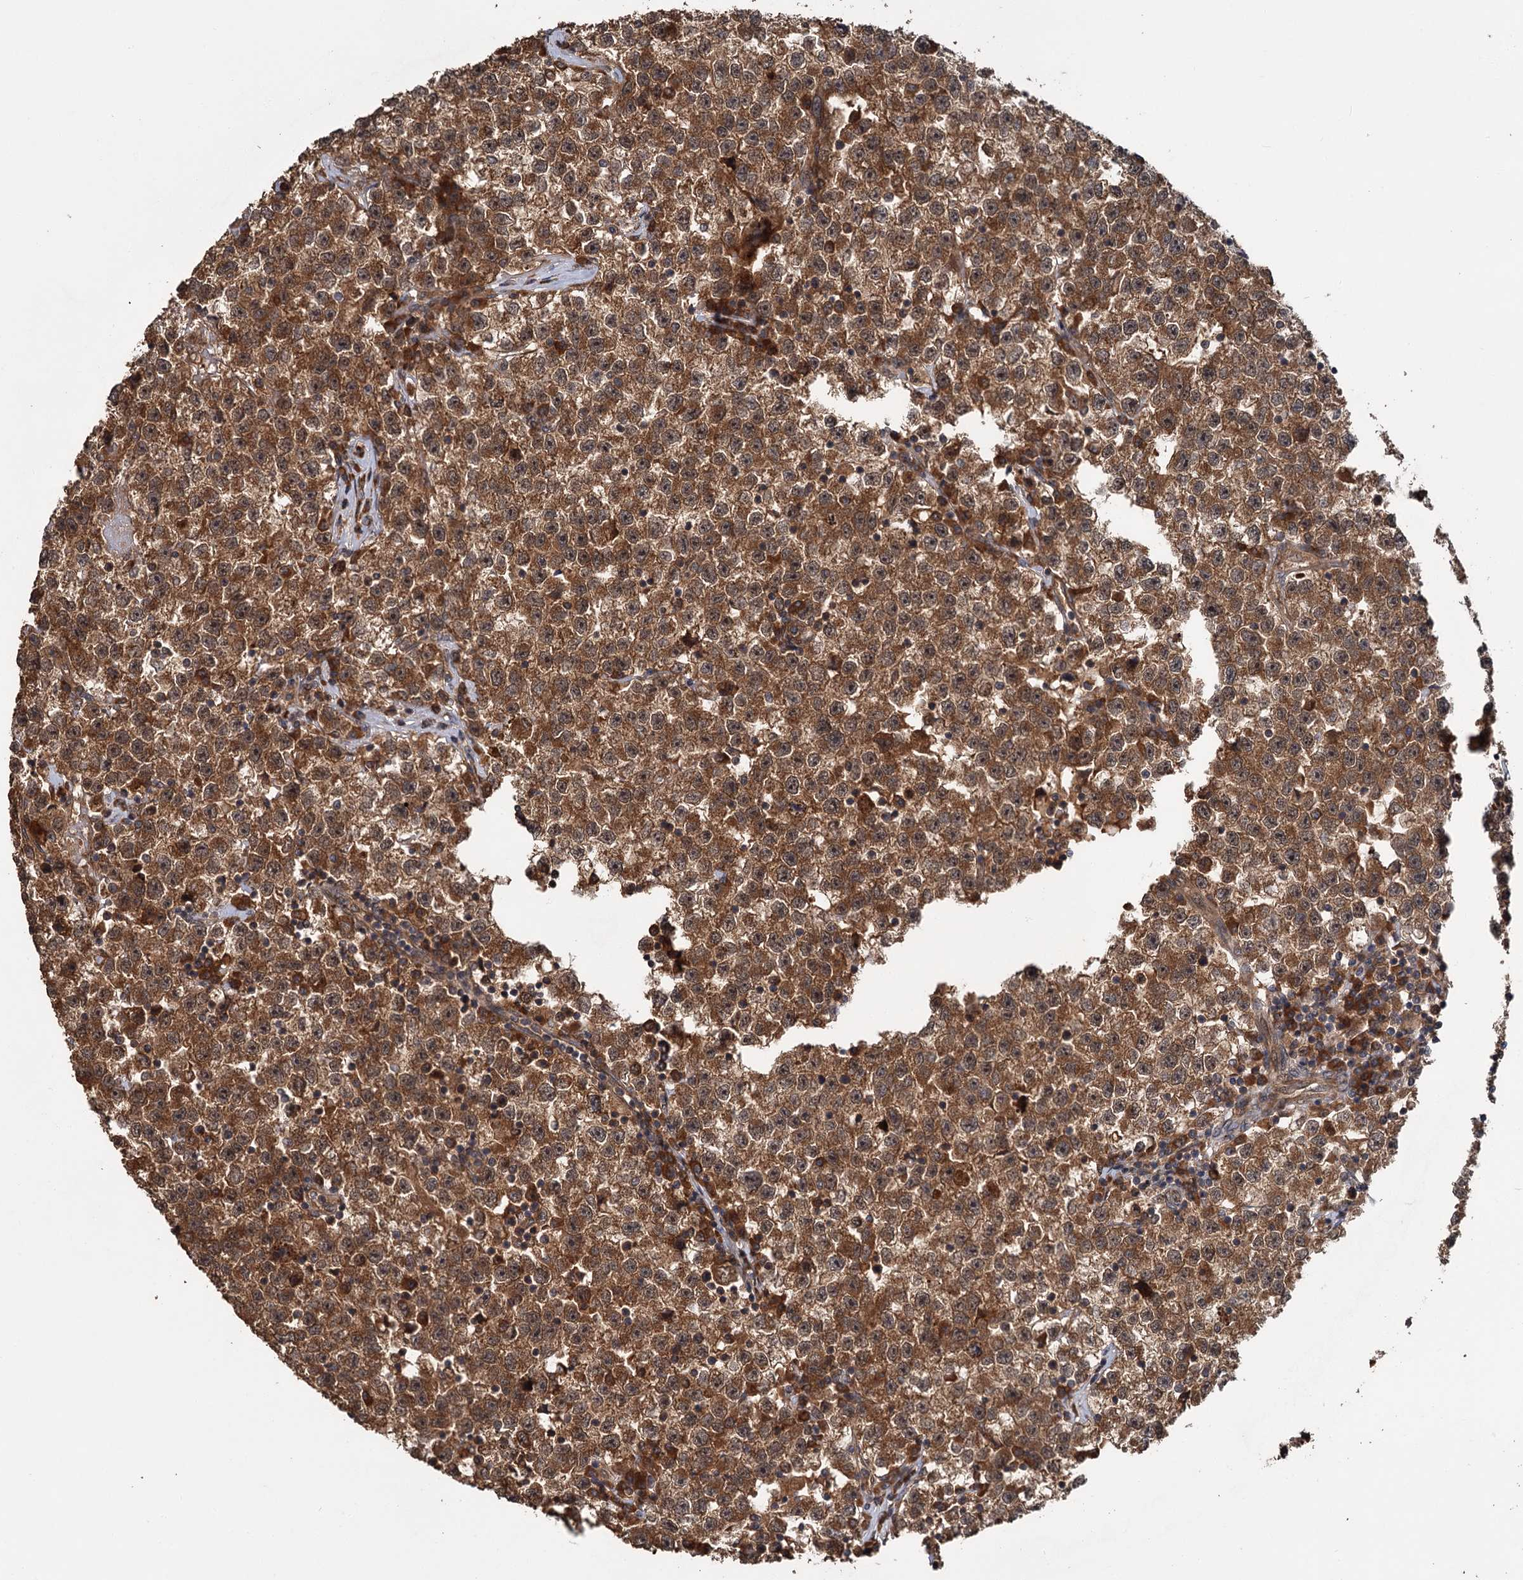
{"staining": {"intensity": "strong", "quantity": ">75%", "location": "cytoplasmic/membranous"}, "tissue": "testis cancer", "cell_type": "Tumor cells", "image_type": "cancer", "snomed": [{"axis": "morphology", "description": "Seminoma, NOS"}, {"axis": "topography", "description": "Testis"}], "caption": "Immunohistochemistry of human testis cancer (seminoma) exhibits high levels of strong cytoplasmic/membranous staining in about >75% of tumor cells.", "gene": "KANSL2", "patient": {"sex": "male", "age": 22}}